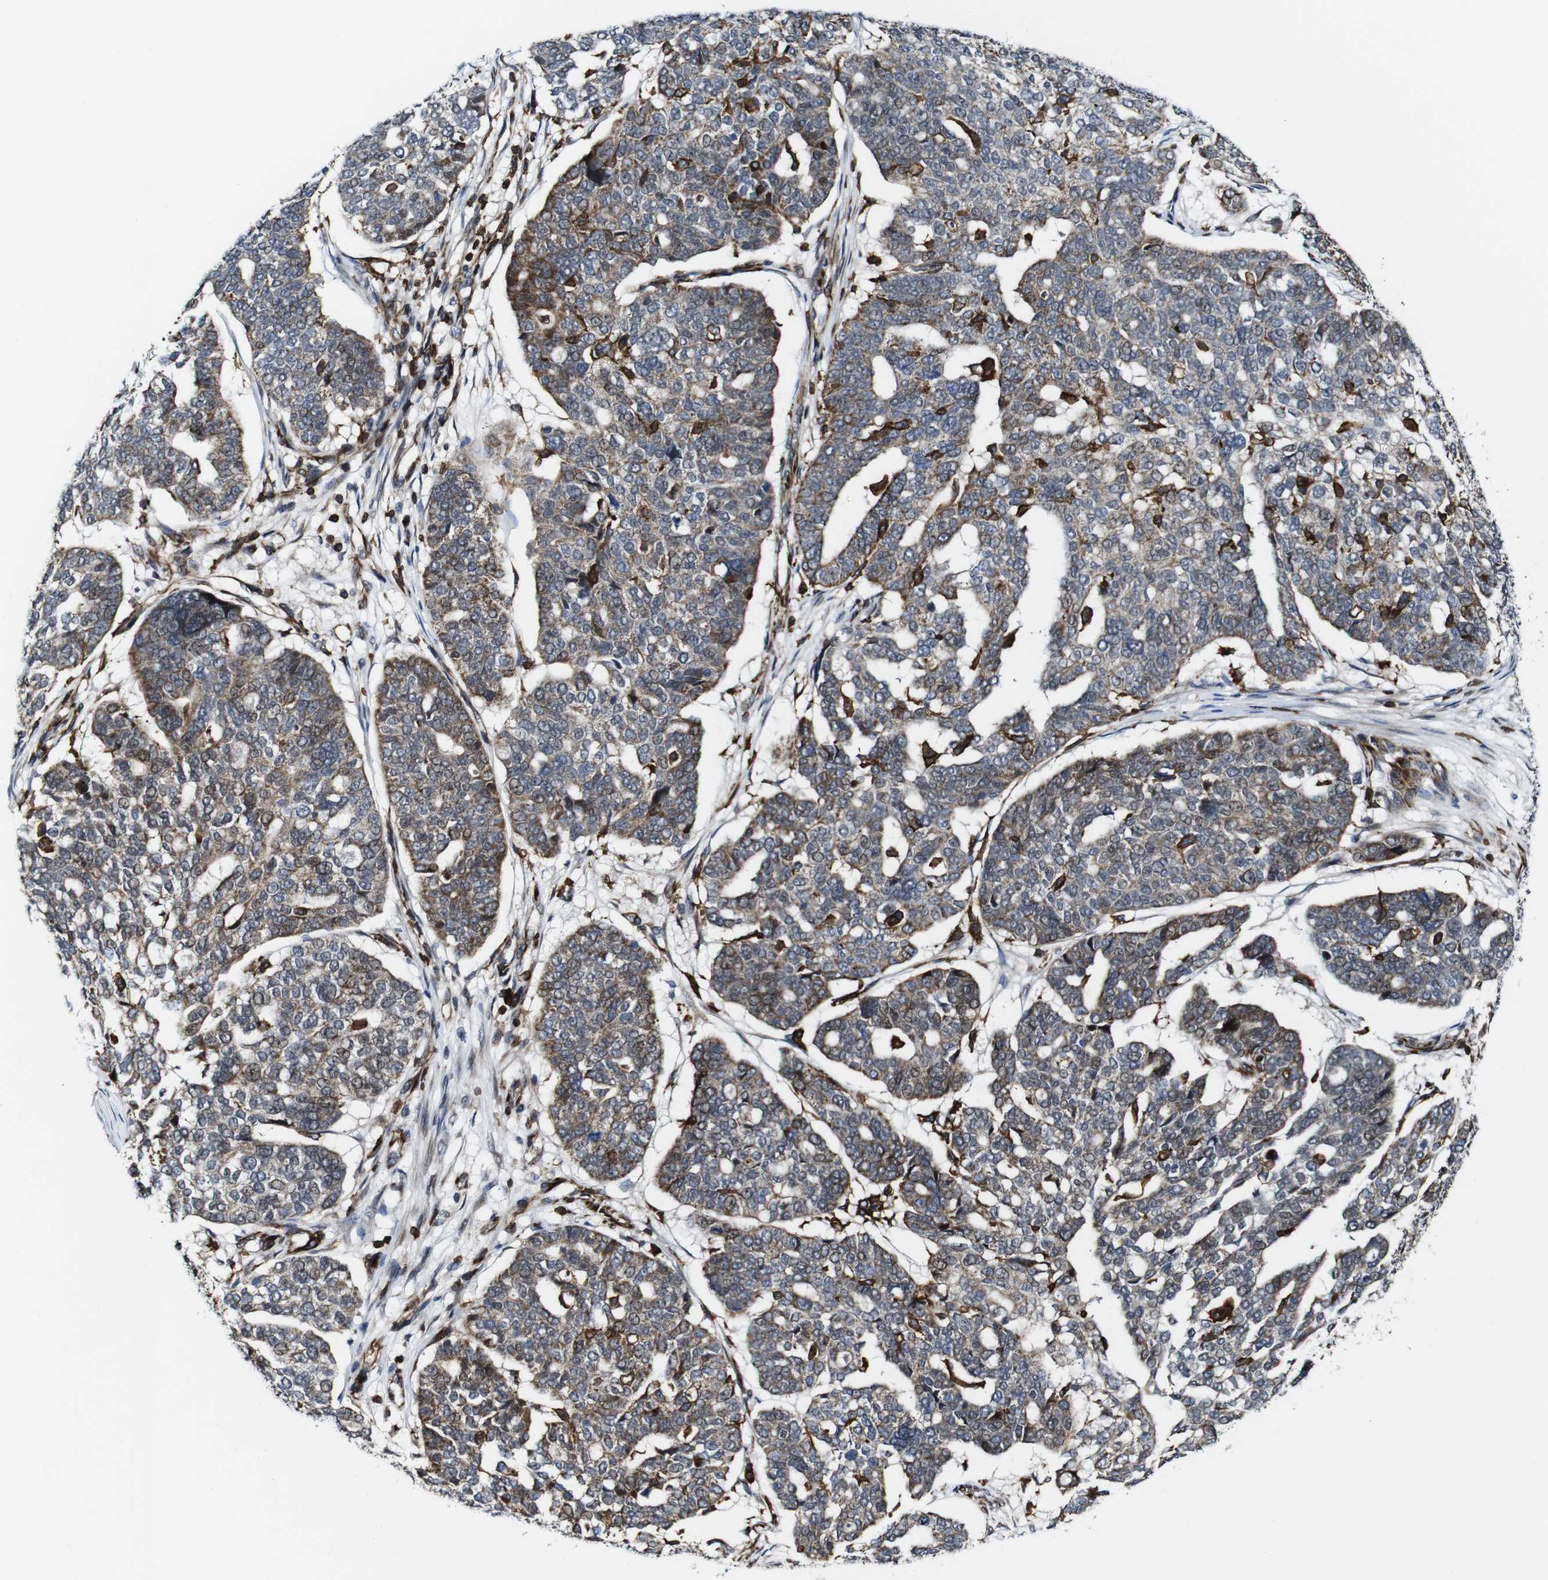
{"staining": {"intensity": "weak", "quantity": ">75%", "location": "cytoplasmic/membranous"}, "tissue": "ovarian cancer", "cell_type": "Tumor cells", "image_type": "cancer", "snomed": [{"axis": "morphology", "description": "Cystadenocarcinoma, serous, NOS"}, {"axis": "topography", "description": "Ovary"}], "caption": "Tumor cells demonstrate low levels of weak cytoplasmic/membranous expression in about >75% of cells in ovarian cancer. Using DAB (brown) and hematoxylin (blue) stains, captured at high magnification using brightfield microscopy.", "gene": "JAK2", "patient": {"sex": "female", "age": 59}}